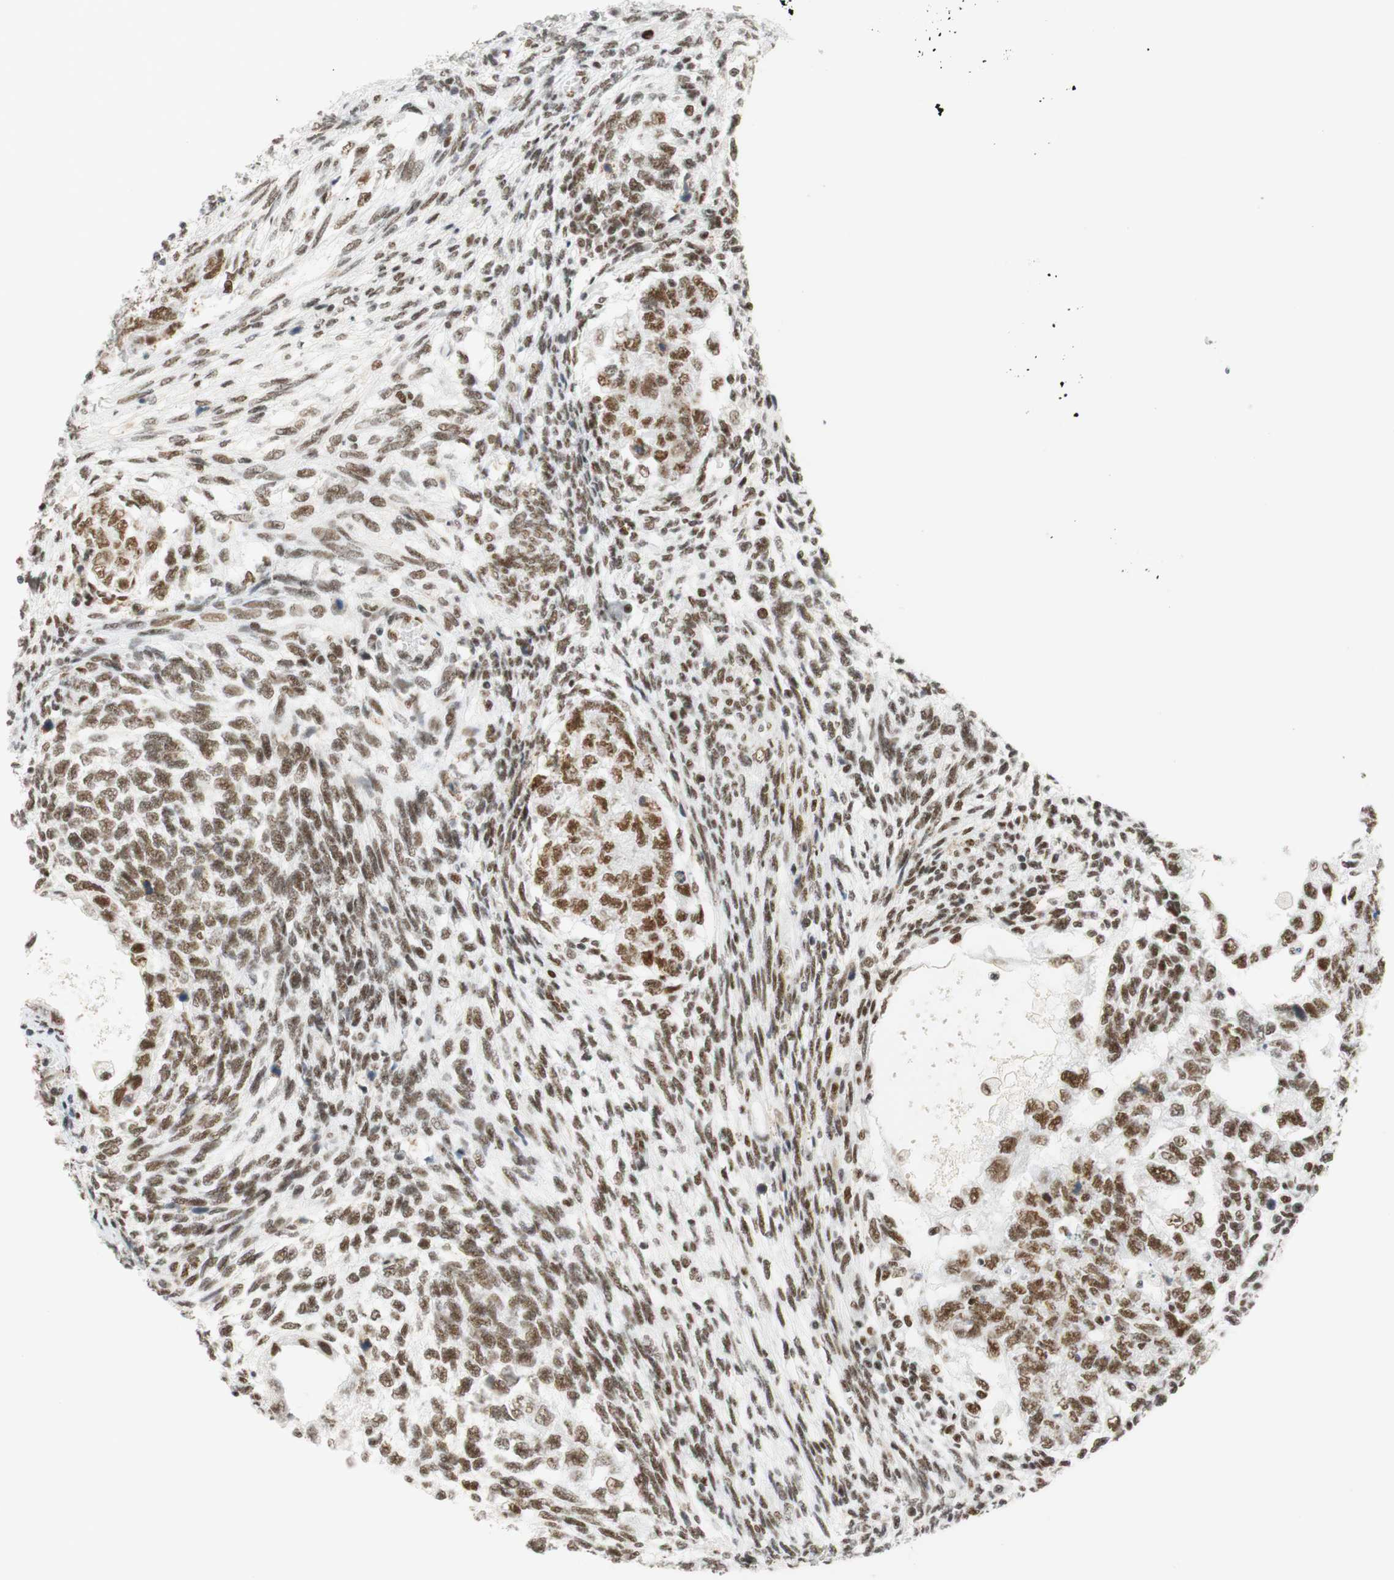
{"staining": {"intensity": "strong", "quantity": ">75%", "location": "nuclear"}, "tissue": "testis cancer", "cell_type": "Tumor cells", "image_type": "cancer", "snomed": [{"axis": "morphology", "description": "Normal tissue, NOS"}, {"axis": "morphology", "description": "Carcinoma, Embryonal, NOS"}, {"axis": "topography", "description": "Testis"}], "caption": "Testis cancer stained with DAB IHC reveals high levels of strong nuclear positivity in about >75% of tumor cells.", "gene": "RNF20", "patient": {"sex": "male", "age": 36}}